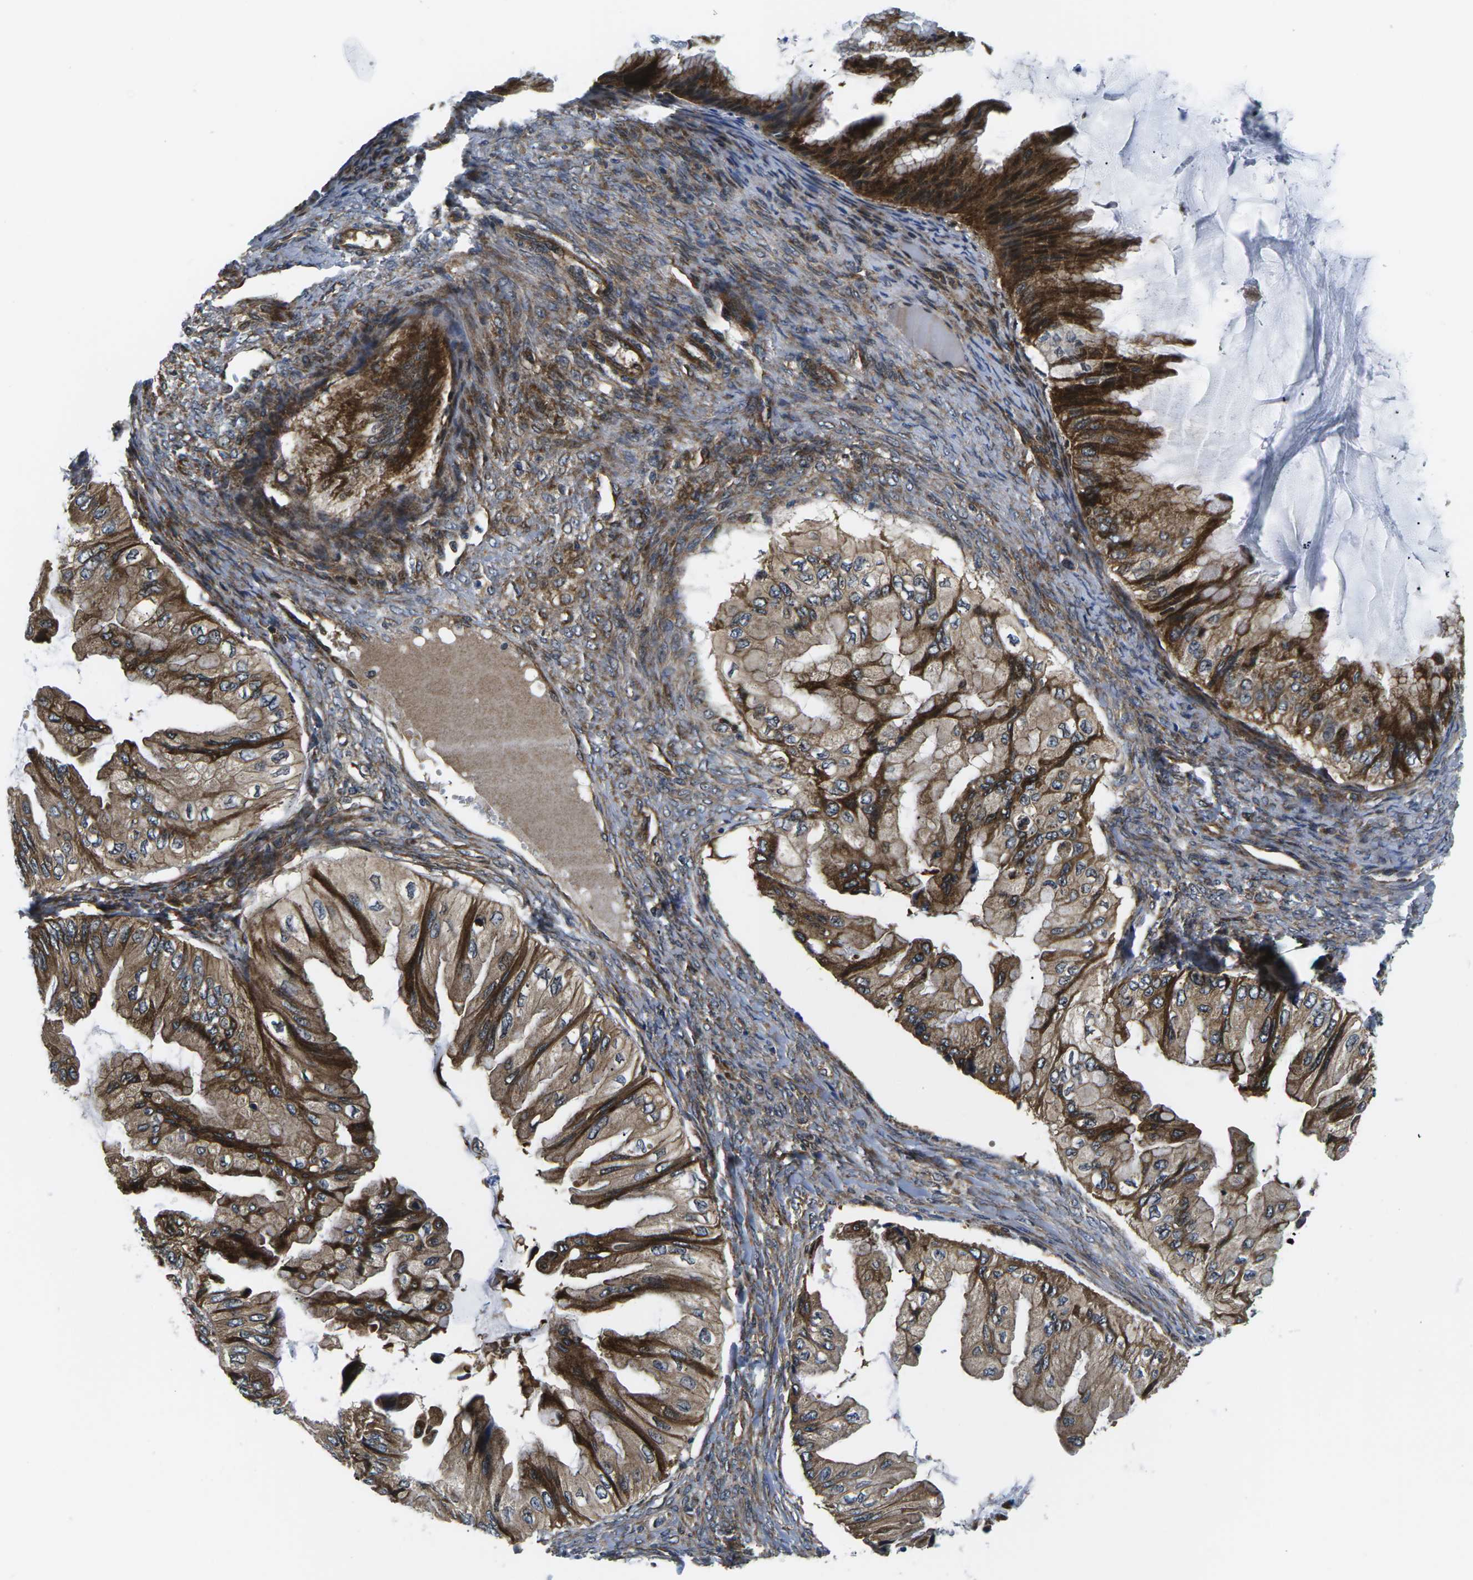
{"staining": {"intensity": "strong", "quantity": ">75%", "location": "cytoplasmic/membranous"}, "tissue": "ovarian cancer", "cell_type": "Tumor cells", "image_type": "cancer", "snomed": [{"axis": "morphology", "description": "Cystadenocarcinoma, mucinous, NOS"}, {"axis": "topography", "description": "Ovary"}], "caption": "Ovarian mucinous cystadenocarcinoma stained with a protein marker reveals strong staining in tumor cells.", "gene": "EIF4E", "patient": {"sex": "female", "age": 61}}